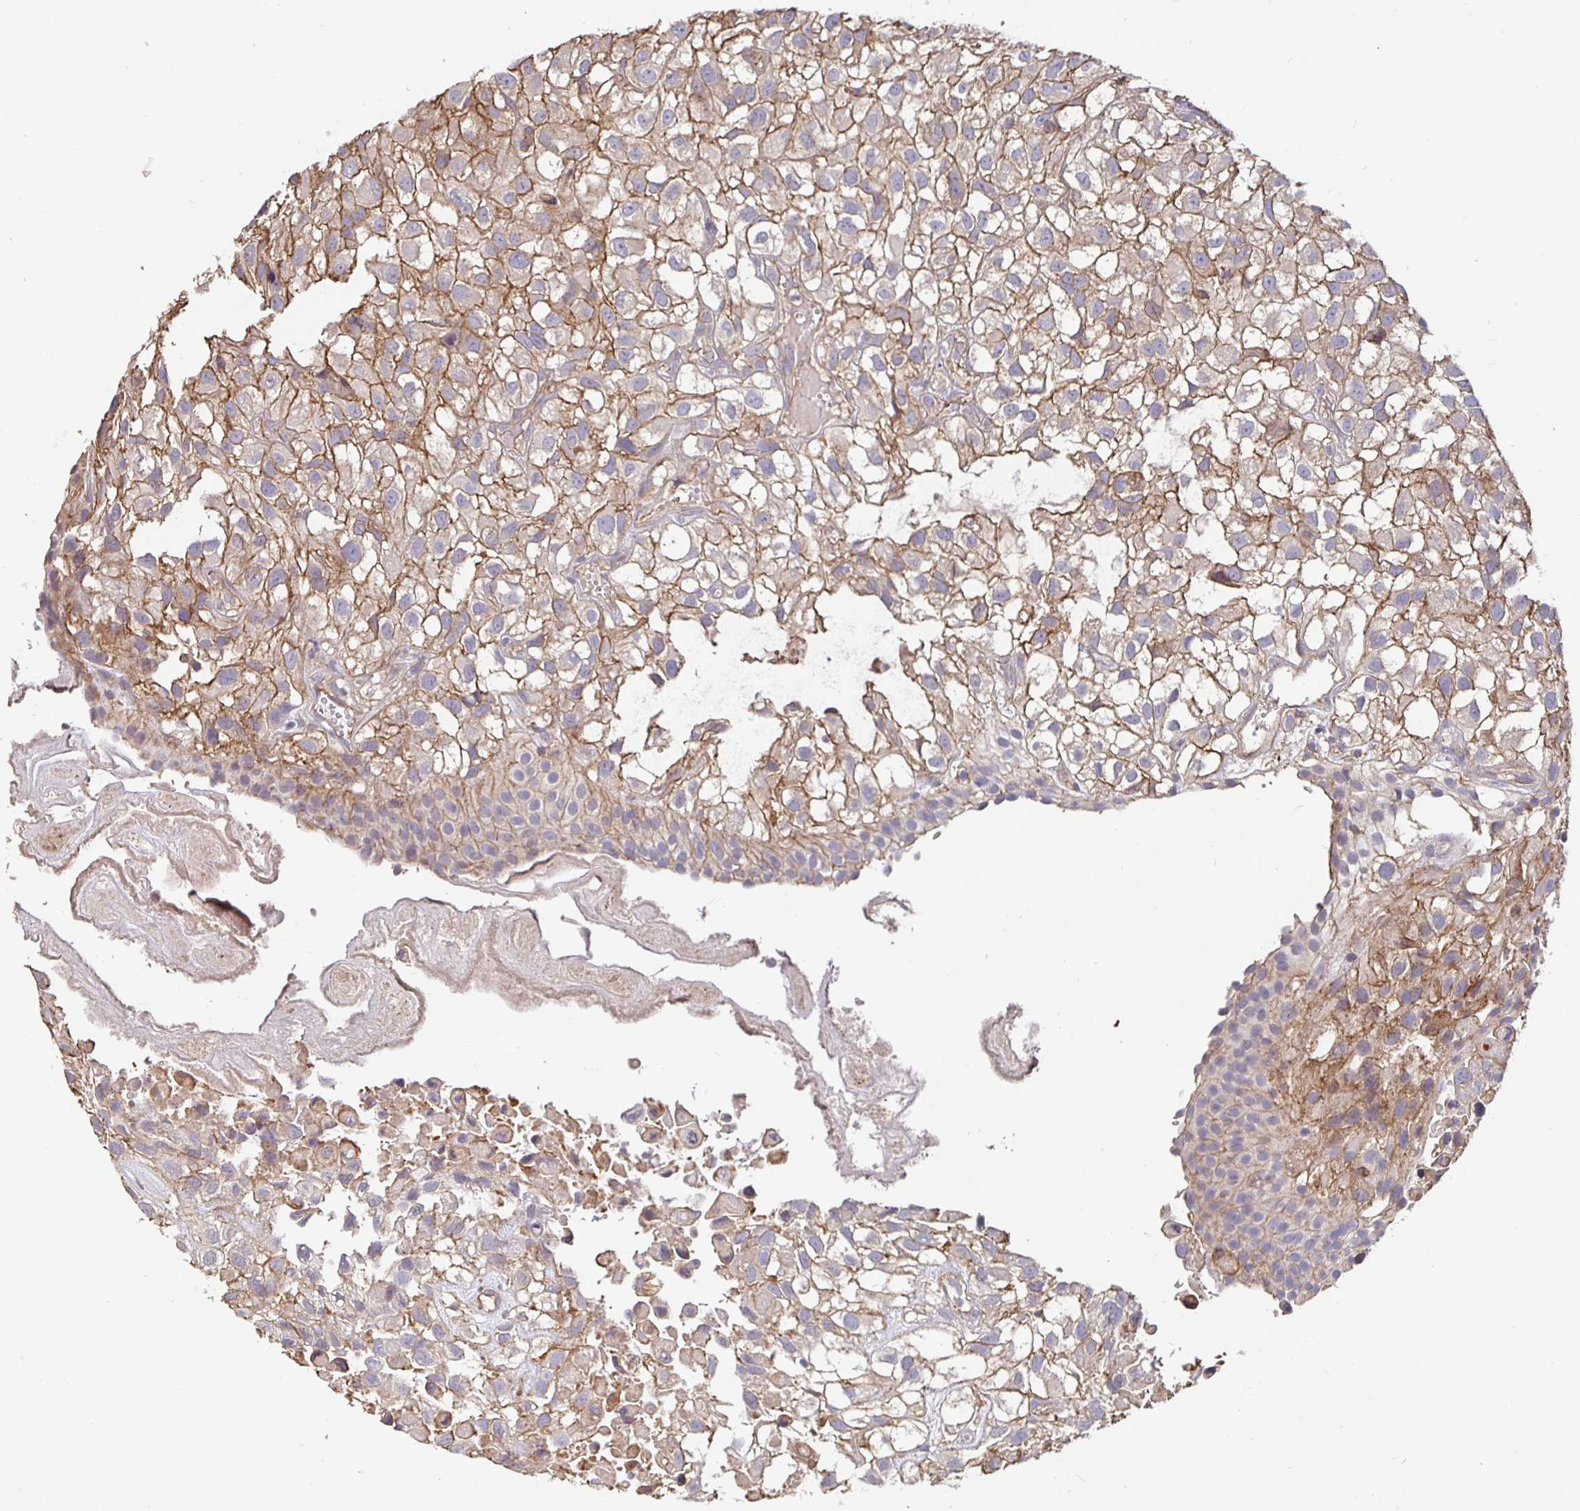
{"staining": {"intensity": "moderate", "quantity": "25%-75%", "location": "cytoplasmic/membranous"}, "tissue": "urothelial cancer", "cell_type": "Tumor cells", "image_type": "cancer", "snomed": [{"axis": "morphology", "description": "Urothelial carcinoma, High grade"}, {"axis": "topography", "description": "Urinary bladder"}], "caption": "Urothelial carcinoma (high-grade) stained for a protein shows moderate cytoplasmic/membranous positivity in tumor cells.", "gene": "C1QTNF7", "patient": {"sex": "male", "age": 56}}